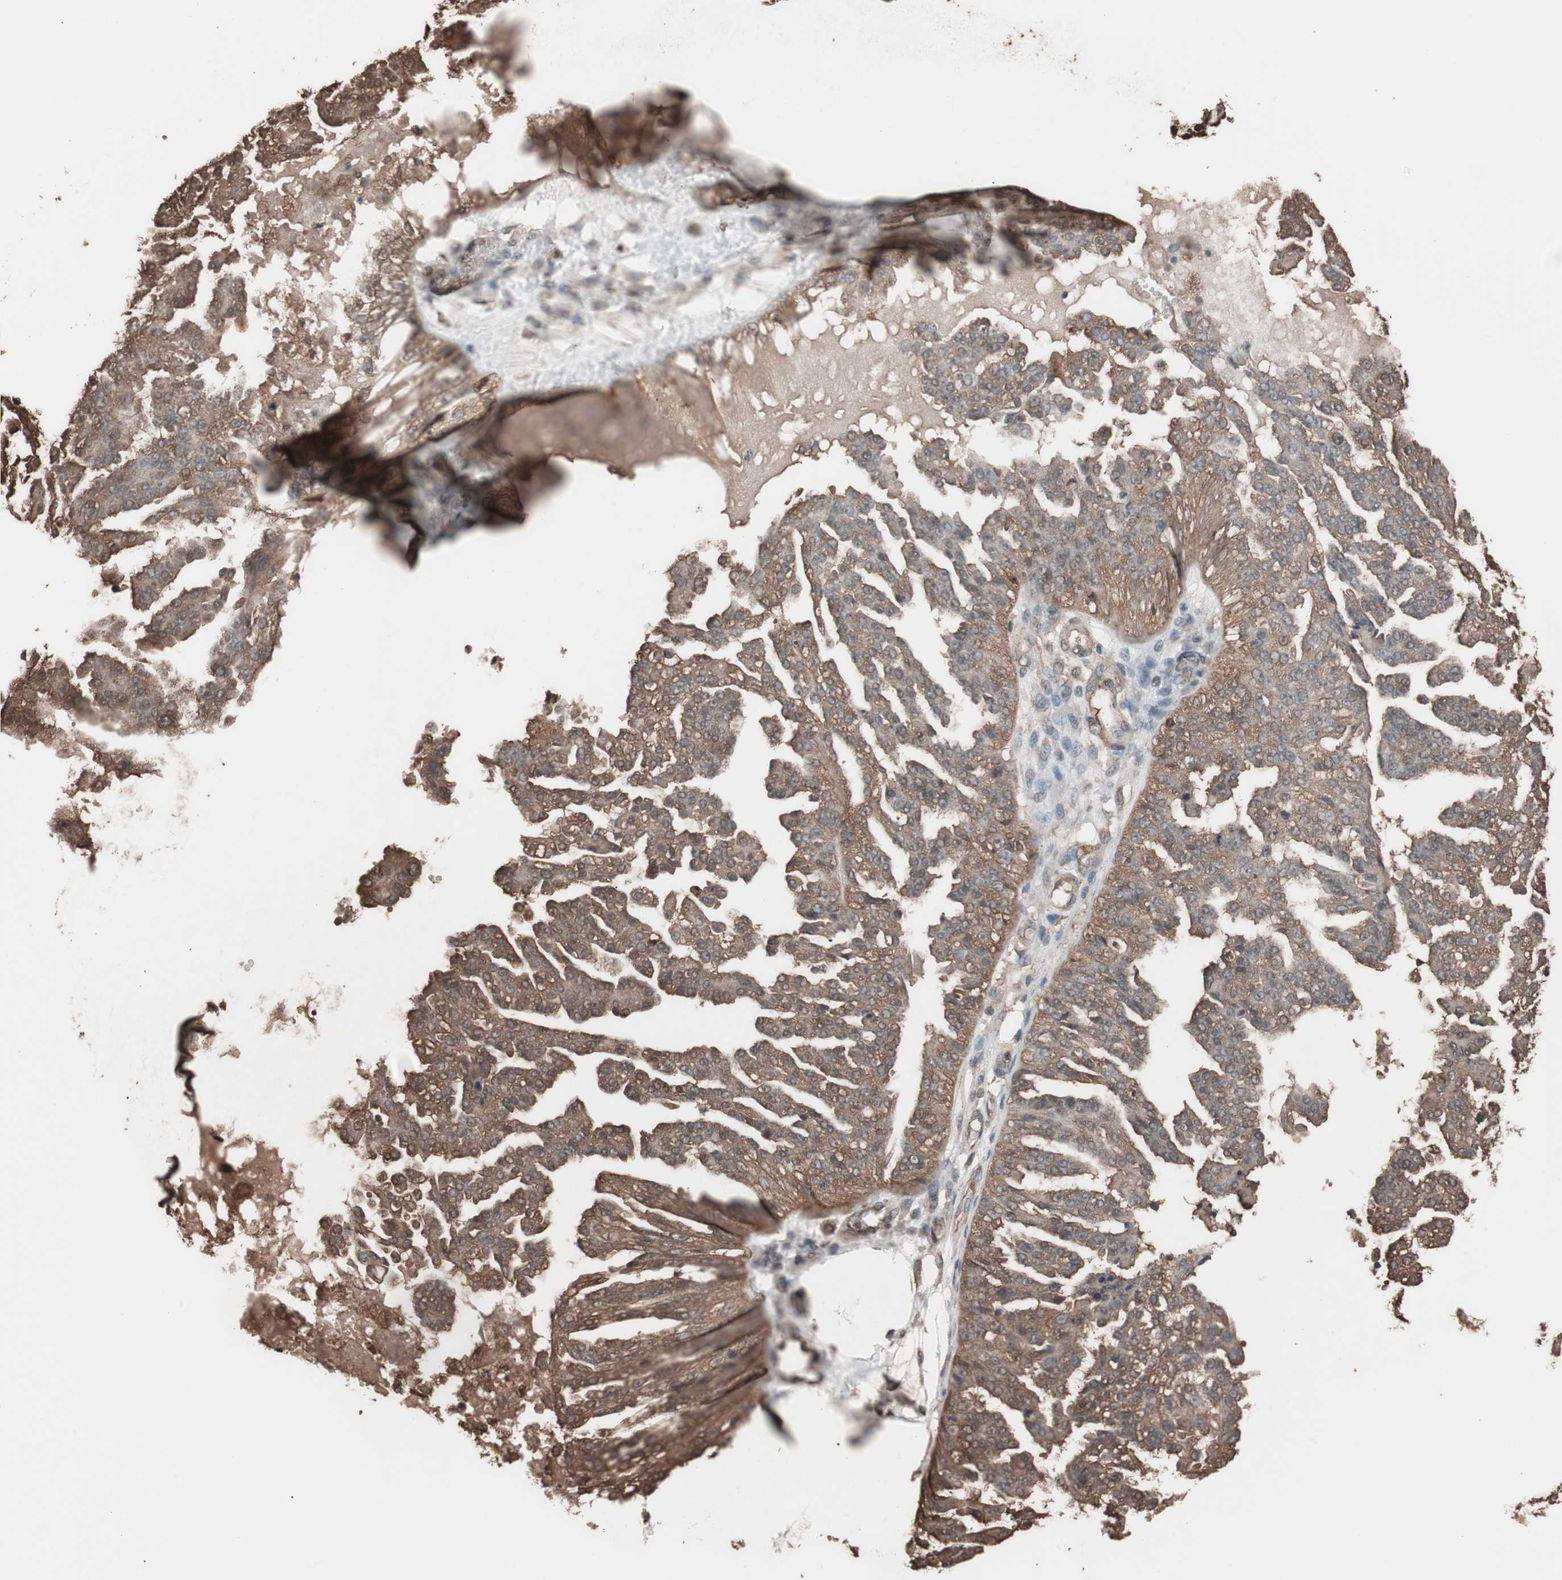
{"staining": {"intensity": "moderate", "quantity": ">75%", "location": "cytoplasmic/membranous"}, "tissue": "ovarian cancer", "cell_type": "Tumor cells", "image_type": "cancer", "snomed": [{"axis": "morphology", "description": "Carcinoma, NOS"}, {"axis": "topography", "description": "Soft tissue"}, {"axis": "topography", "description": "Ovary"}], "caption": "Immunohistochemical staining of human carcinoma (ovarian) displays medium levels of moderate cytoplasmic/membranous protein expression in about >75% of tumor cells.", "gene": "CALM2", "patient": {"sex": "female", "age": 54}}